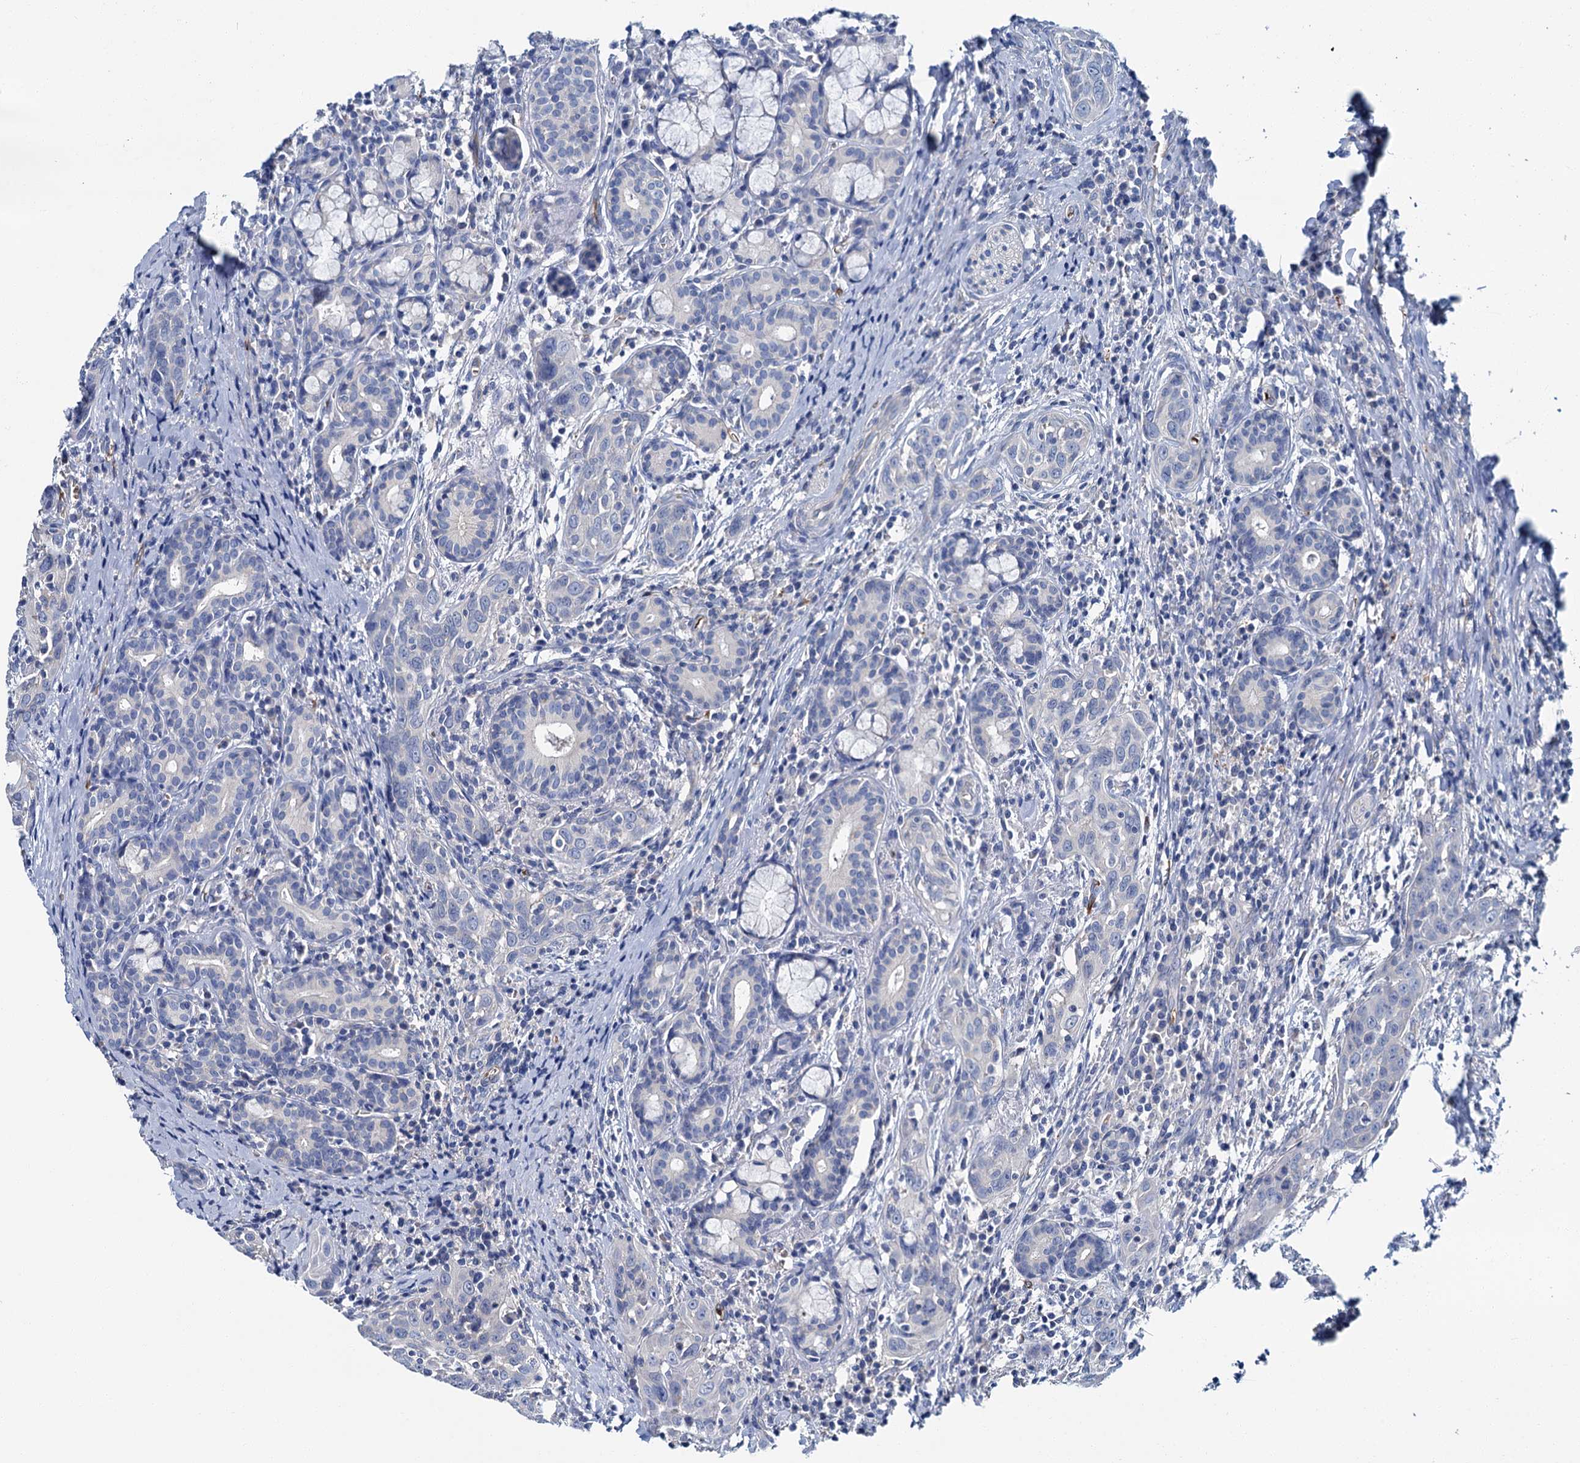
{"staining": {"intensity": "negative", "quantity": "none", "location": "none"}, "tissue": "head and neck cancer", "cell_type": "Tumor cells", "image_type": "cancer", "snomed": [{"axis": "morphology", "description": "Squamous cell carcinoma, NOS"}, {"axis": "topography", "description": "Oral tissue"}, {"axis": "topography", "description": "Head-Neck"}], "caption": "A micrograph of human head and neck cancer is negative for staining in tumor cells.", "gene": "ATG2A", "patient": {"sex": "female", "age": 50}}